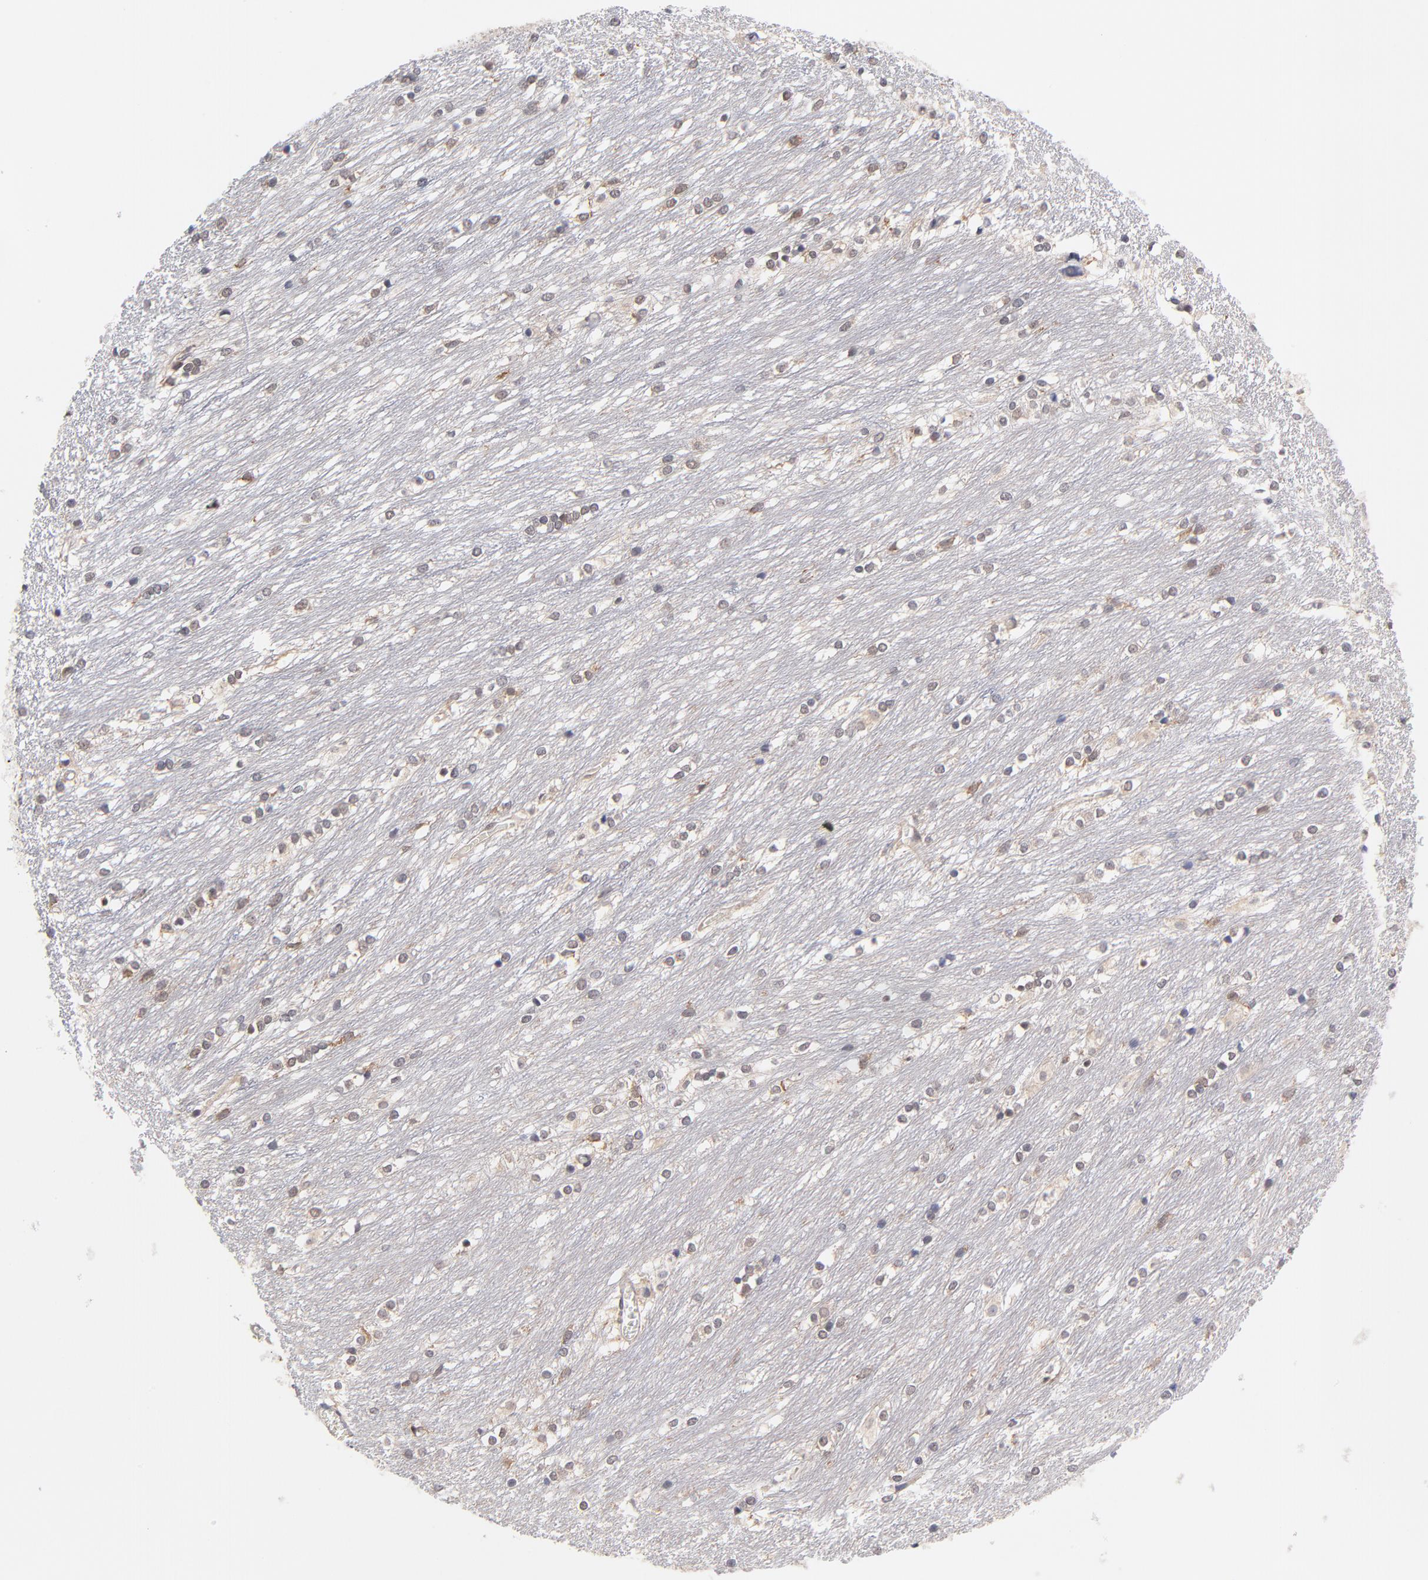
{"staining": {"intensity": "weak", "quantity": "<25%", "location": "cytoplasmic/membranous"}, "tissue": "caudate", "cell_type": "Glial cells", "image_type": "normal", "snomed": [{"axis": "morphology", "description": "Normal tissue, NOS"}, {"axis": "topography", "description": "Lateral ventricle wall"}], "caption": "Immunohistochemistry (IHC) image of unremarkable caudate stained for a protein (brown), which demonstrates no staining in glial cells.", "gene": "UBE2E2", "patient": {"sex": "female", "age": 19}}